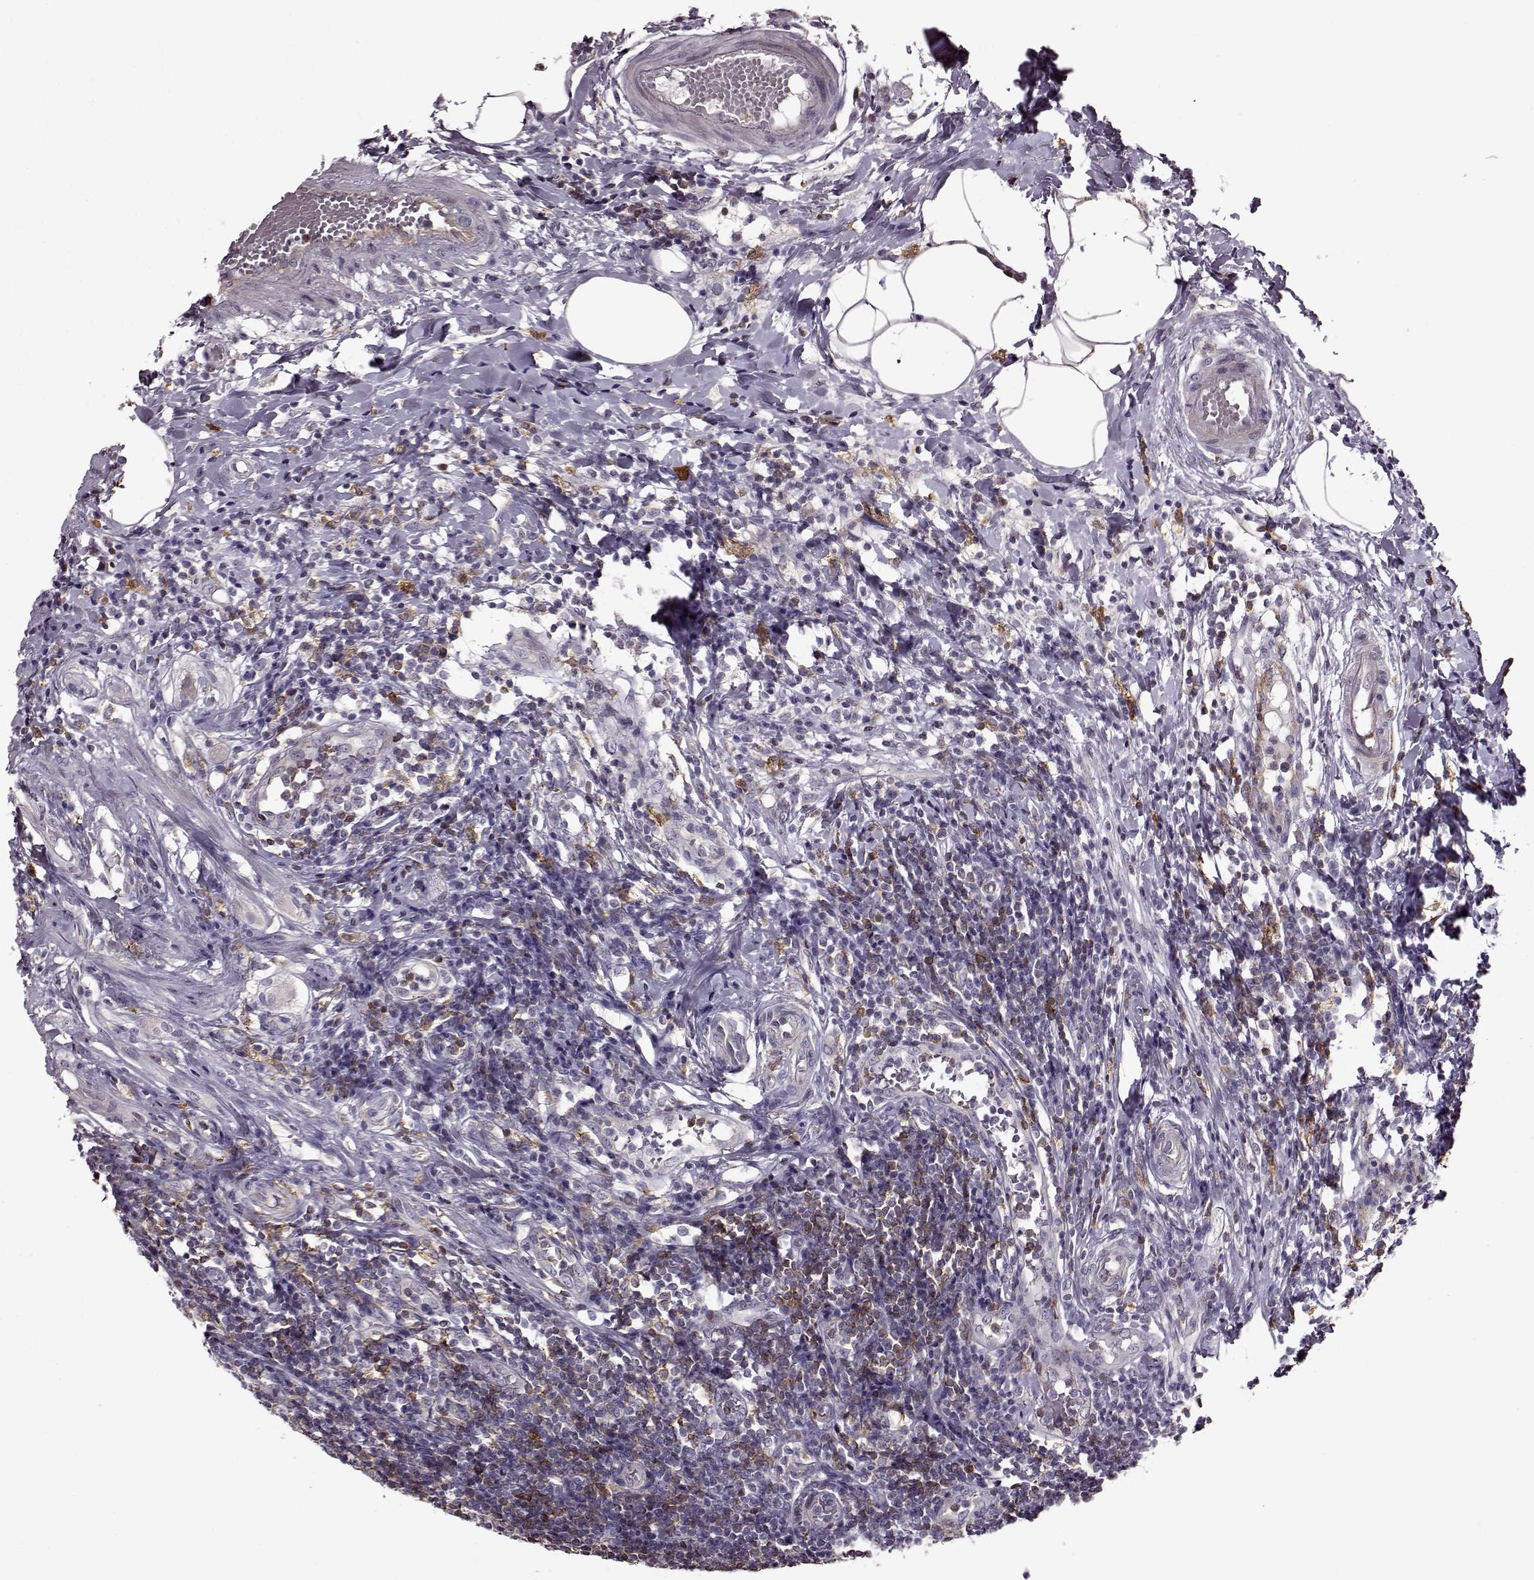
{"staining": {"intensity": "moderate", "quantity": ">75%", "location": "cytoplasmic/membranous"}, "tissue": "appendix", "cell_type": "Glandular cells", "image_type": "normal", "snomed": [{"axis": "morphology", "description": "Normal tissue, NOS"}, {"axis": "morphology", "description": "Inflammation, NOS"}, {"axis": "topography", "description": "Appendix"}], "caption": "Protein expression by immunohistochemistry (IHC) reveals moderate cytoplasmic/membranous expression in about >75% of glandular cells in benign appendix. Ihc stains the protein of interest in brown and the nuclei are stained blue.", "gene": "MTSS1", "patient": {"sex": "male", "age": 16}}